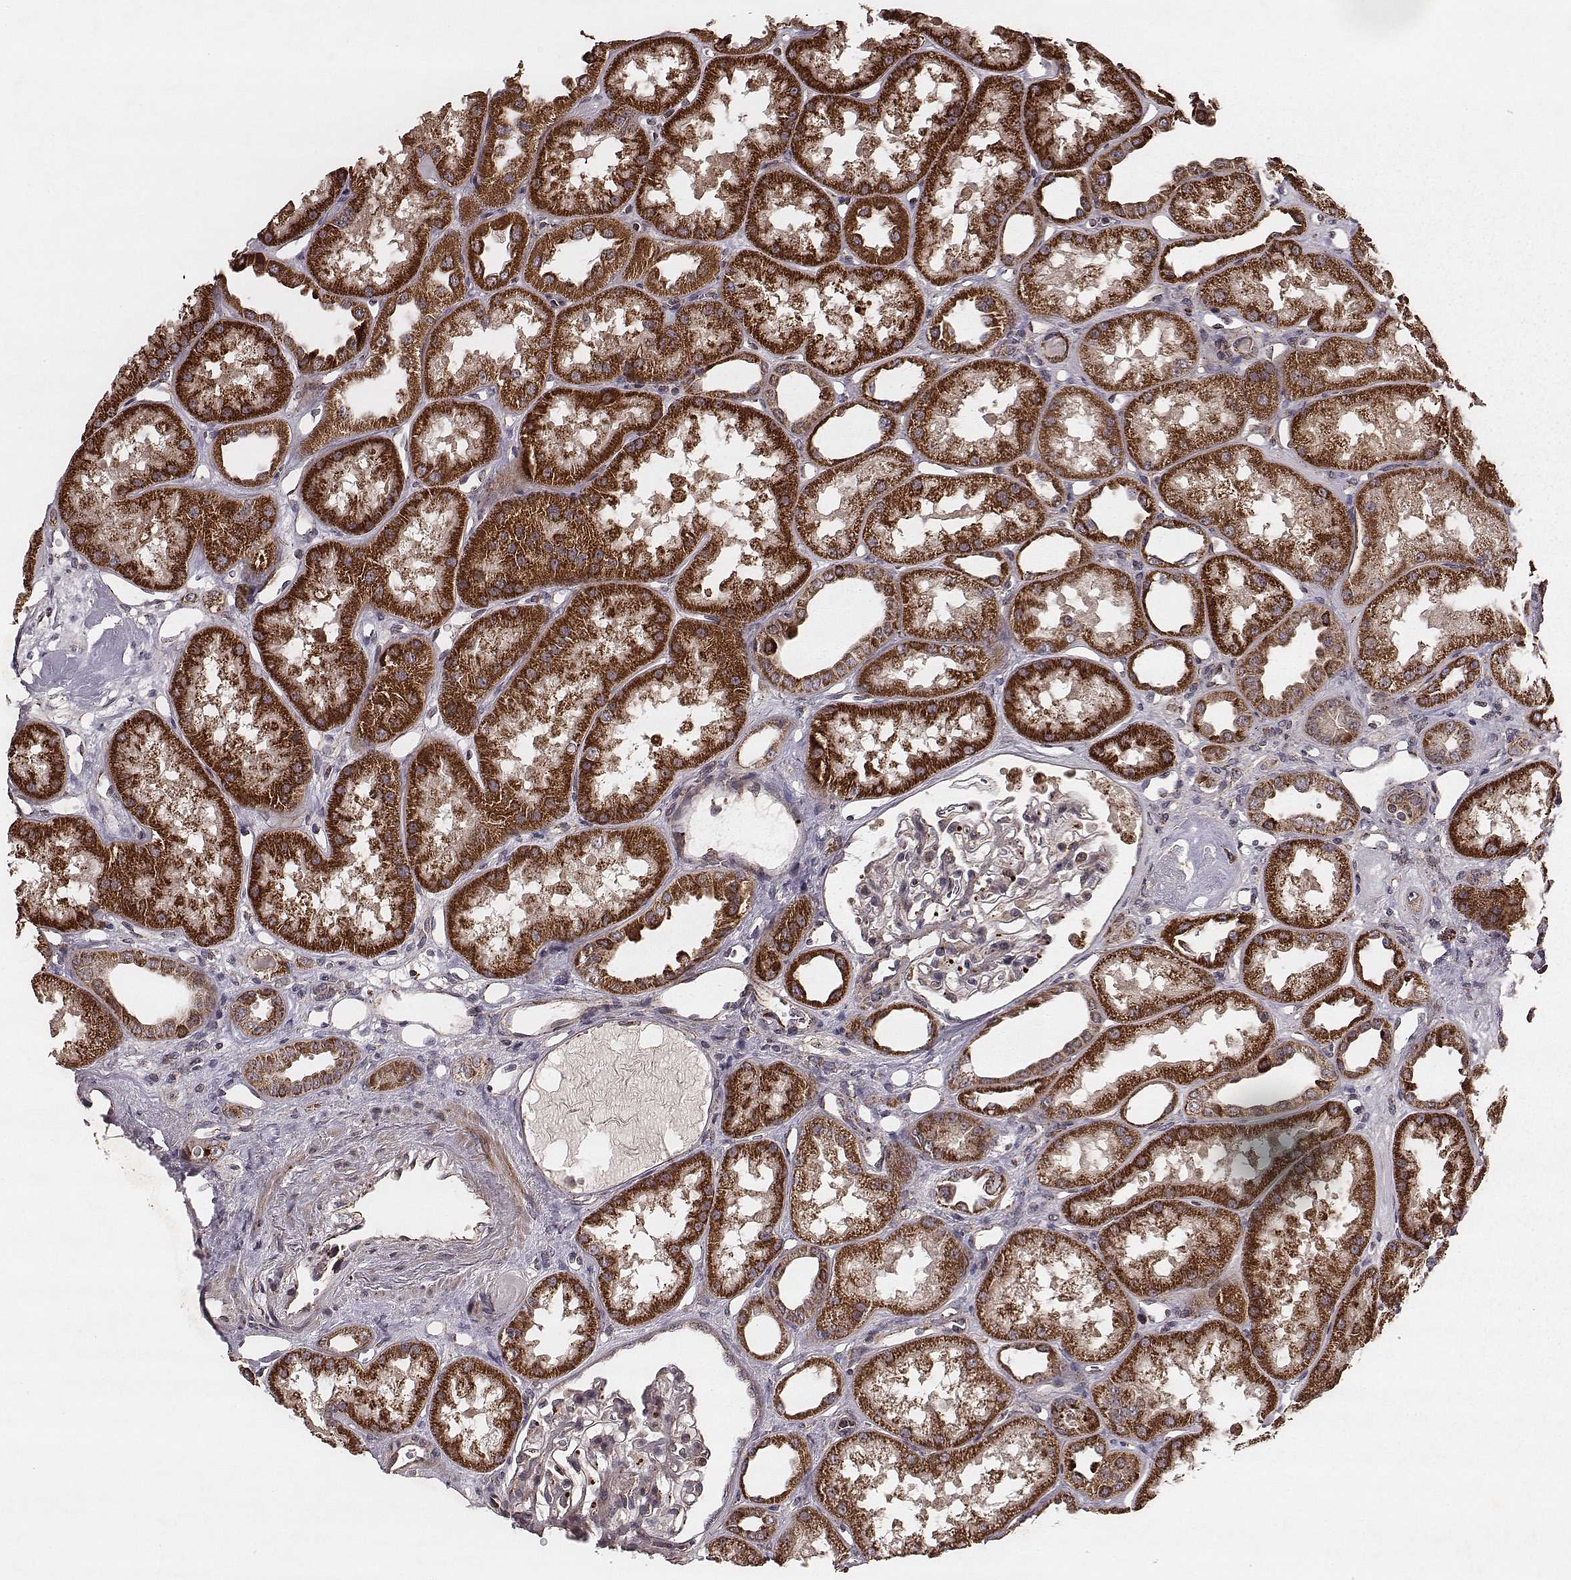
{"staining": {"intensity": "negative", "quantity": "none", "location": "none"}, "tissue": "kidney", "cell_type": "Cells in glomeruli", "image_type": "normal", "snomed": [{"axis": "morphology", "description": "Normal tissue, NOS"}, {"axis": "topography", "description": "Kidney"}], "caption": "IHC of benign kidney exhibits no staining in cells in glomeruli.", "gene": "ZDHHC21", "patient": {"sex": "male", "age": 61}}